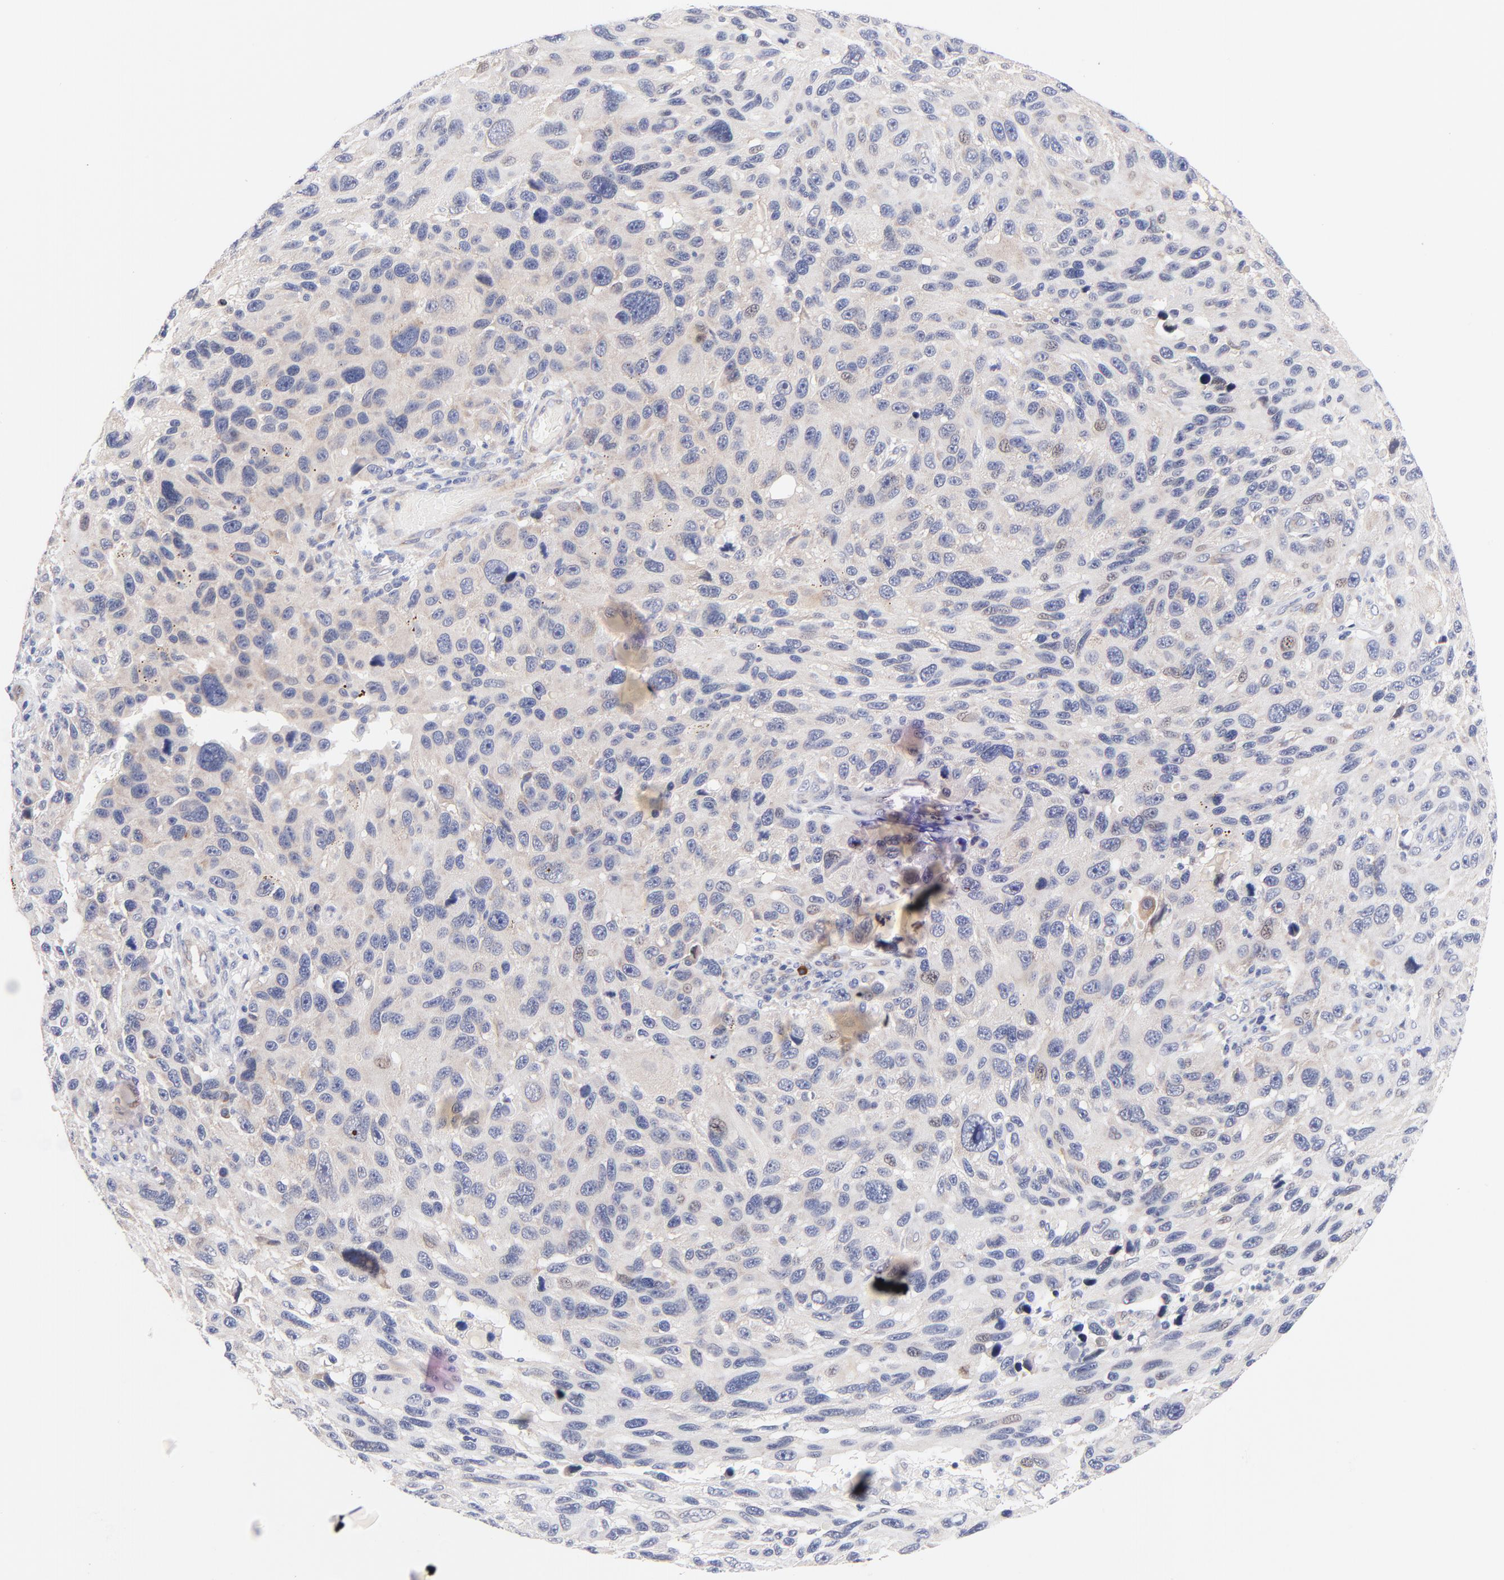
{"staining": {"intensity": "weak", "quantity": "<25%", "location": "nuclear"}, "tissue": "melanoma", "cell_type": "Tumor cells", "image_type": "cancer", "snomed": [{"axis": "morphology", "description": "Malignant melanoma, NOS"}, {"axis": "topography", "description": "Skin"}], "caption": "Immunohistochemical staining of human malignant melanoma shows no significant staining in tumor cells.", "gene": "AFF2", "patient": {"sex": "male", "age": 53}}